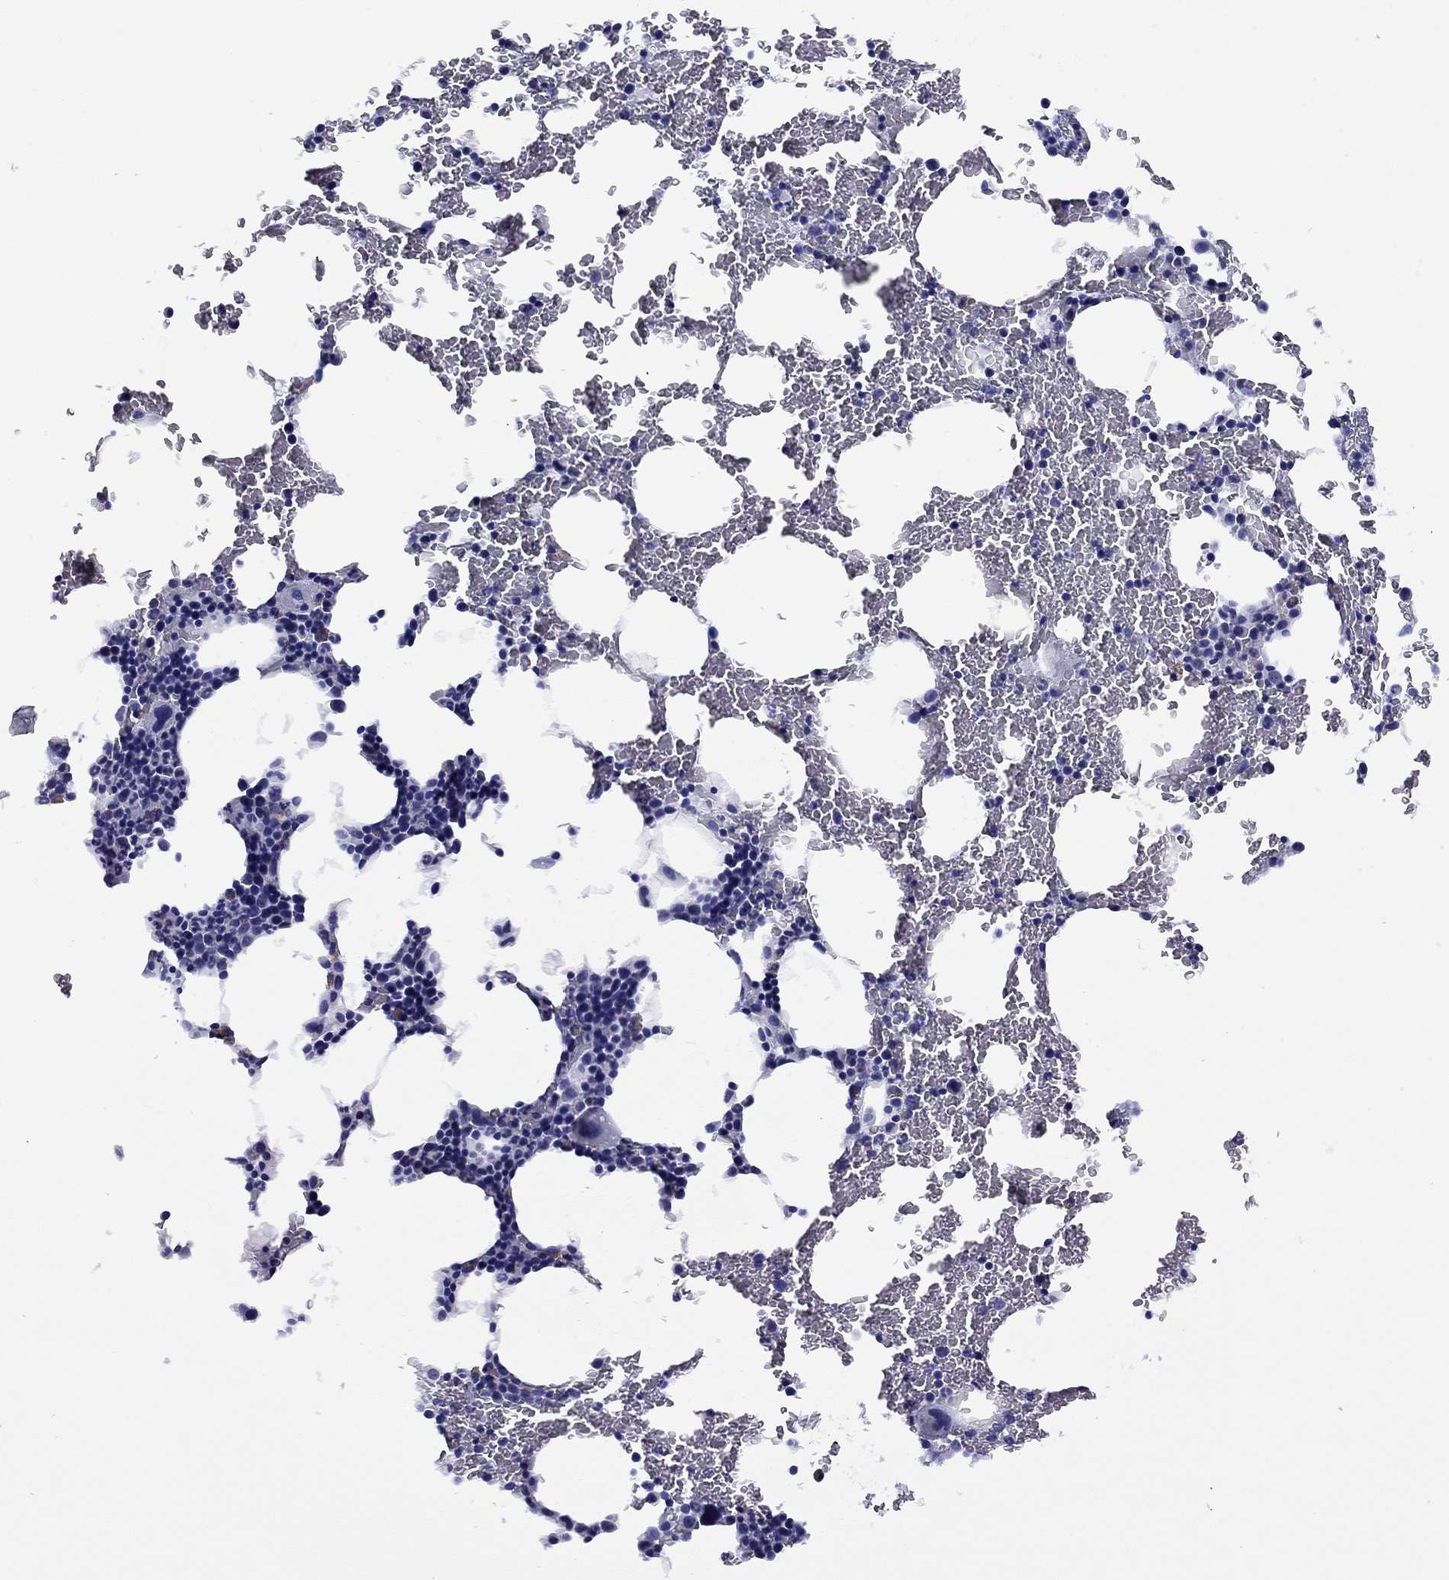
{"staining": {"intensity": "negative", "quantity": "none", "location": "none"}, "tissue": "bone marrow", "cell_type": "Hematopoietic cells", "image_type": "normal", "snomed": [{"axis": "morphology", "description": "Normal tissue, NOS"}, {"axis": "topography", "description": "Bone marrow"}], "caption": "Immunohistochemistry (IHC) of normal human bone marrow reveals no expression in hematopoietic cells.", "gene": "FIGLA", "patient": {"sex": "female", "age": 84}}